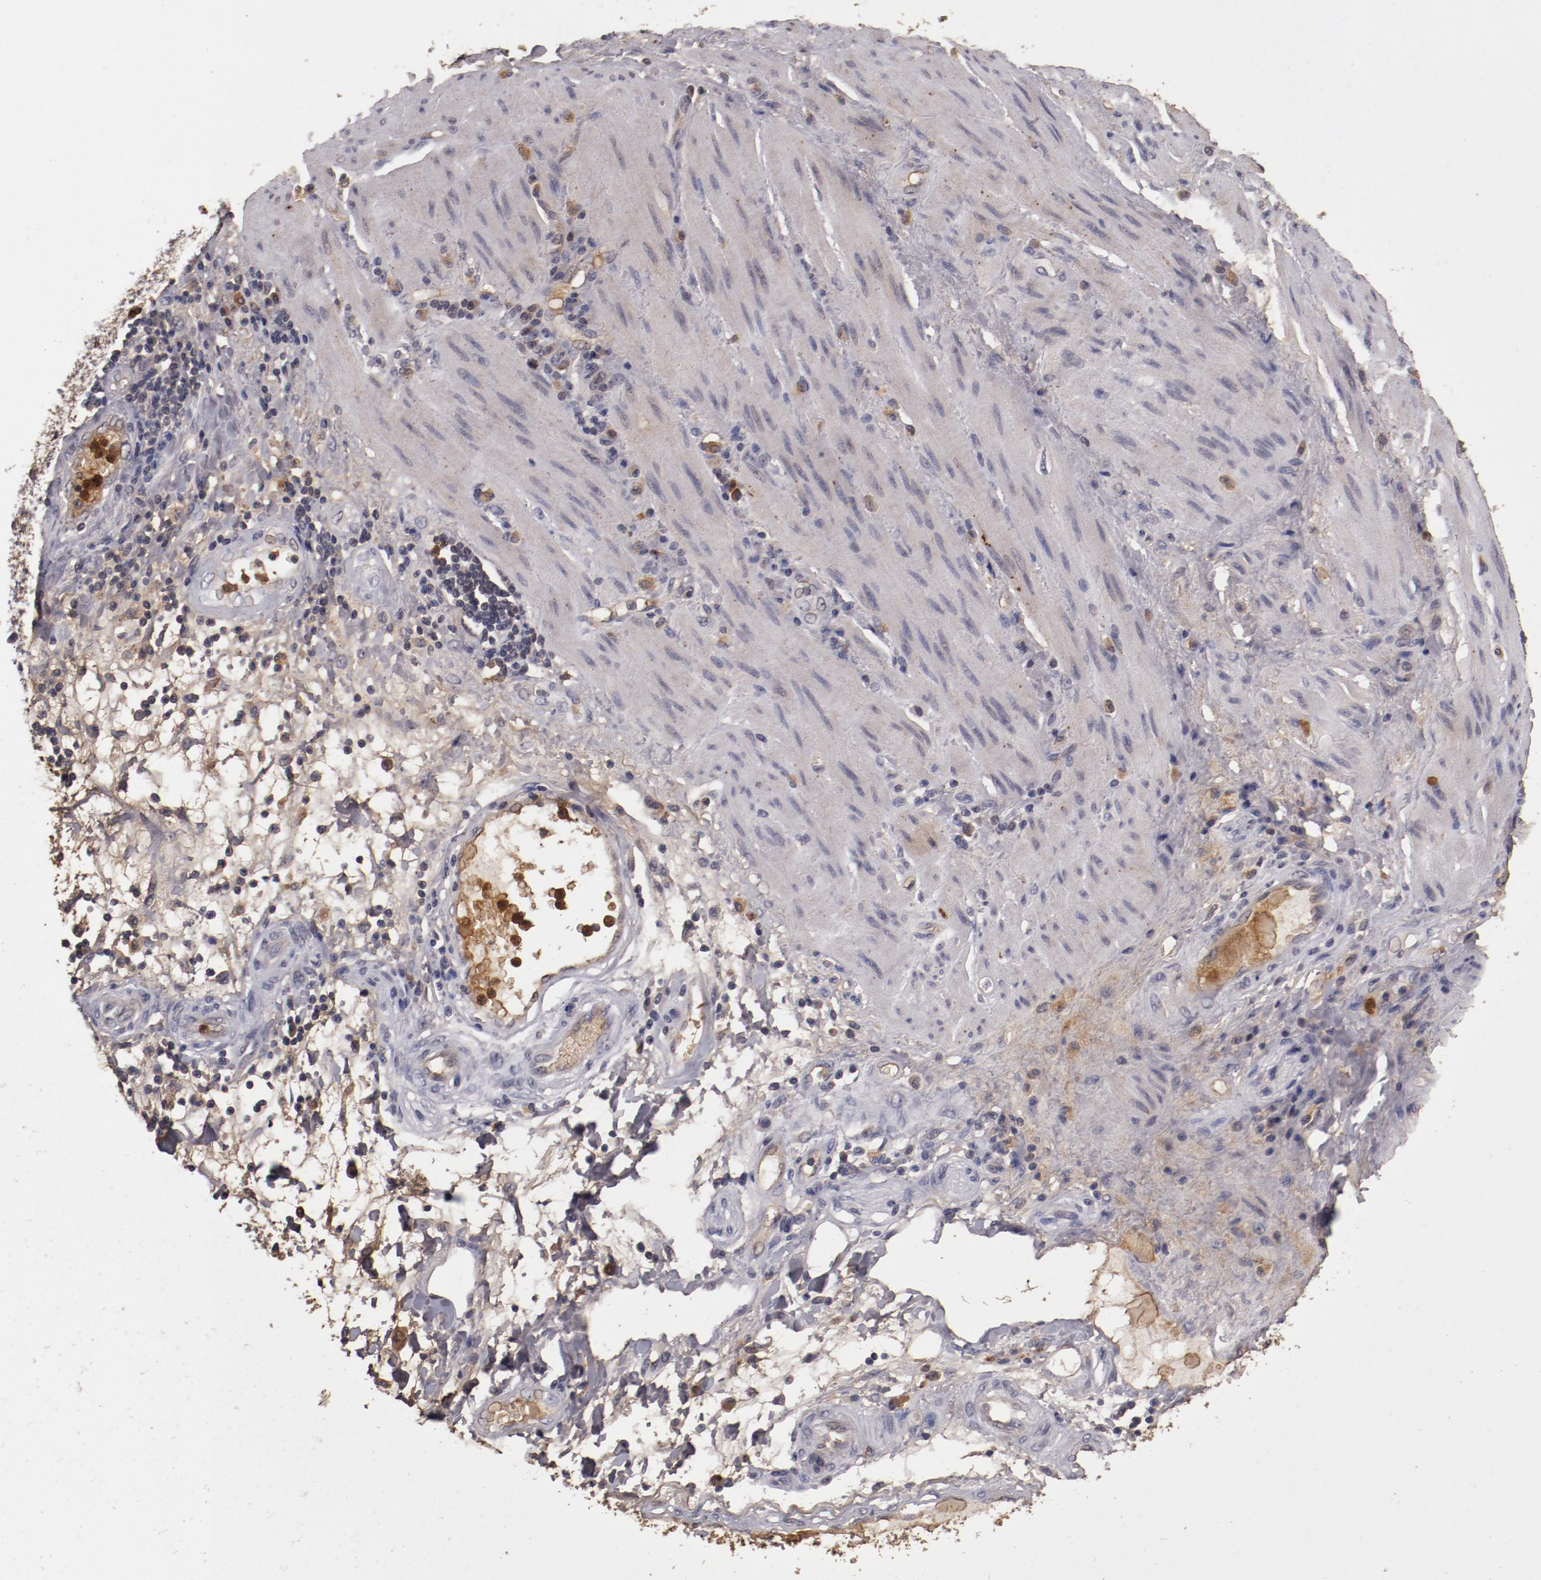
{"staining": {"intensity": "moderate", "quantity": "25%-75%", "location": "cytoplasmic/membranous"}, "tissue": "stomach cancer", "cell_type": "Tumor cells", "image_type": "cancer", "snomed": [{"axis": "morphology", "description": "Adenocarcinoma, NOS"}, {"axis": "topography", "description": "Pancreas"}, {"axis": "topography", "description": "Stomach, upper"}], "caption": "Adenocarcinoma (stomach) was stained to show a protein in brown. There is medium levels of moderate cytoplasmic/membranous staining in about 25%-75% of tumor cells.", "gene": "CP", "patient": {"sex": "male", "age": 77}}